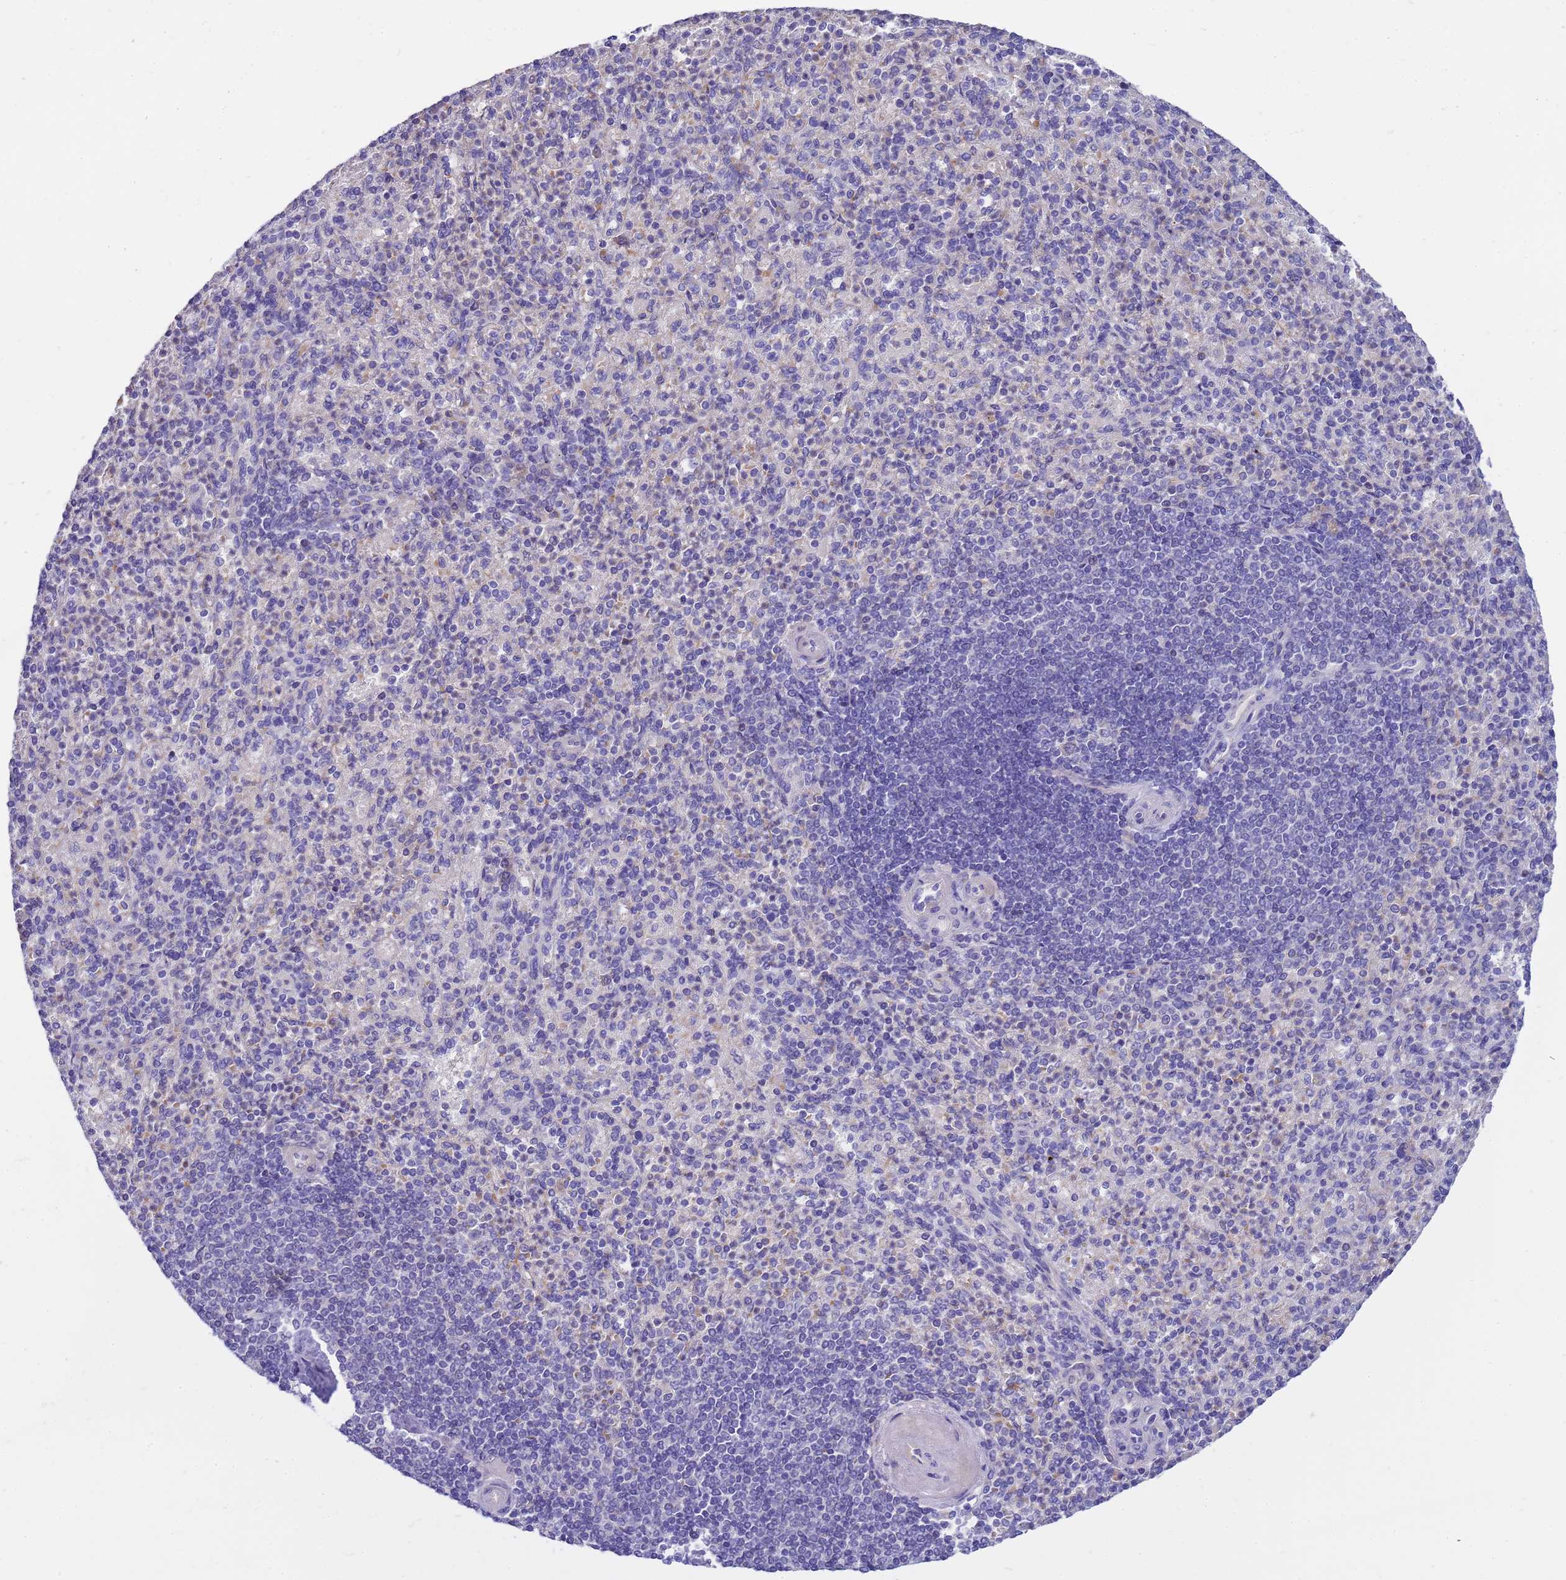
{"staining": {"intensity": "weak", "quantity": "<25%", "location": "cytoplasmic/membranous"}, "tissue": "spleen", "cell_type": "Cells in red pulp", "image_type": "normal", "snomed": [{"axis": "morphology", "description": "Normal tissue, NOS"}, {"axis": "topography", "description": "Spleen"}], "caption": "Cells in red pulp are negative for brown protein staining in benign spleen. Nuclei are stained in blue.", "gene": "RIPPLY2", "patient": {"sex": "female", "age": 74}}